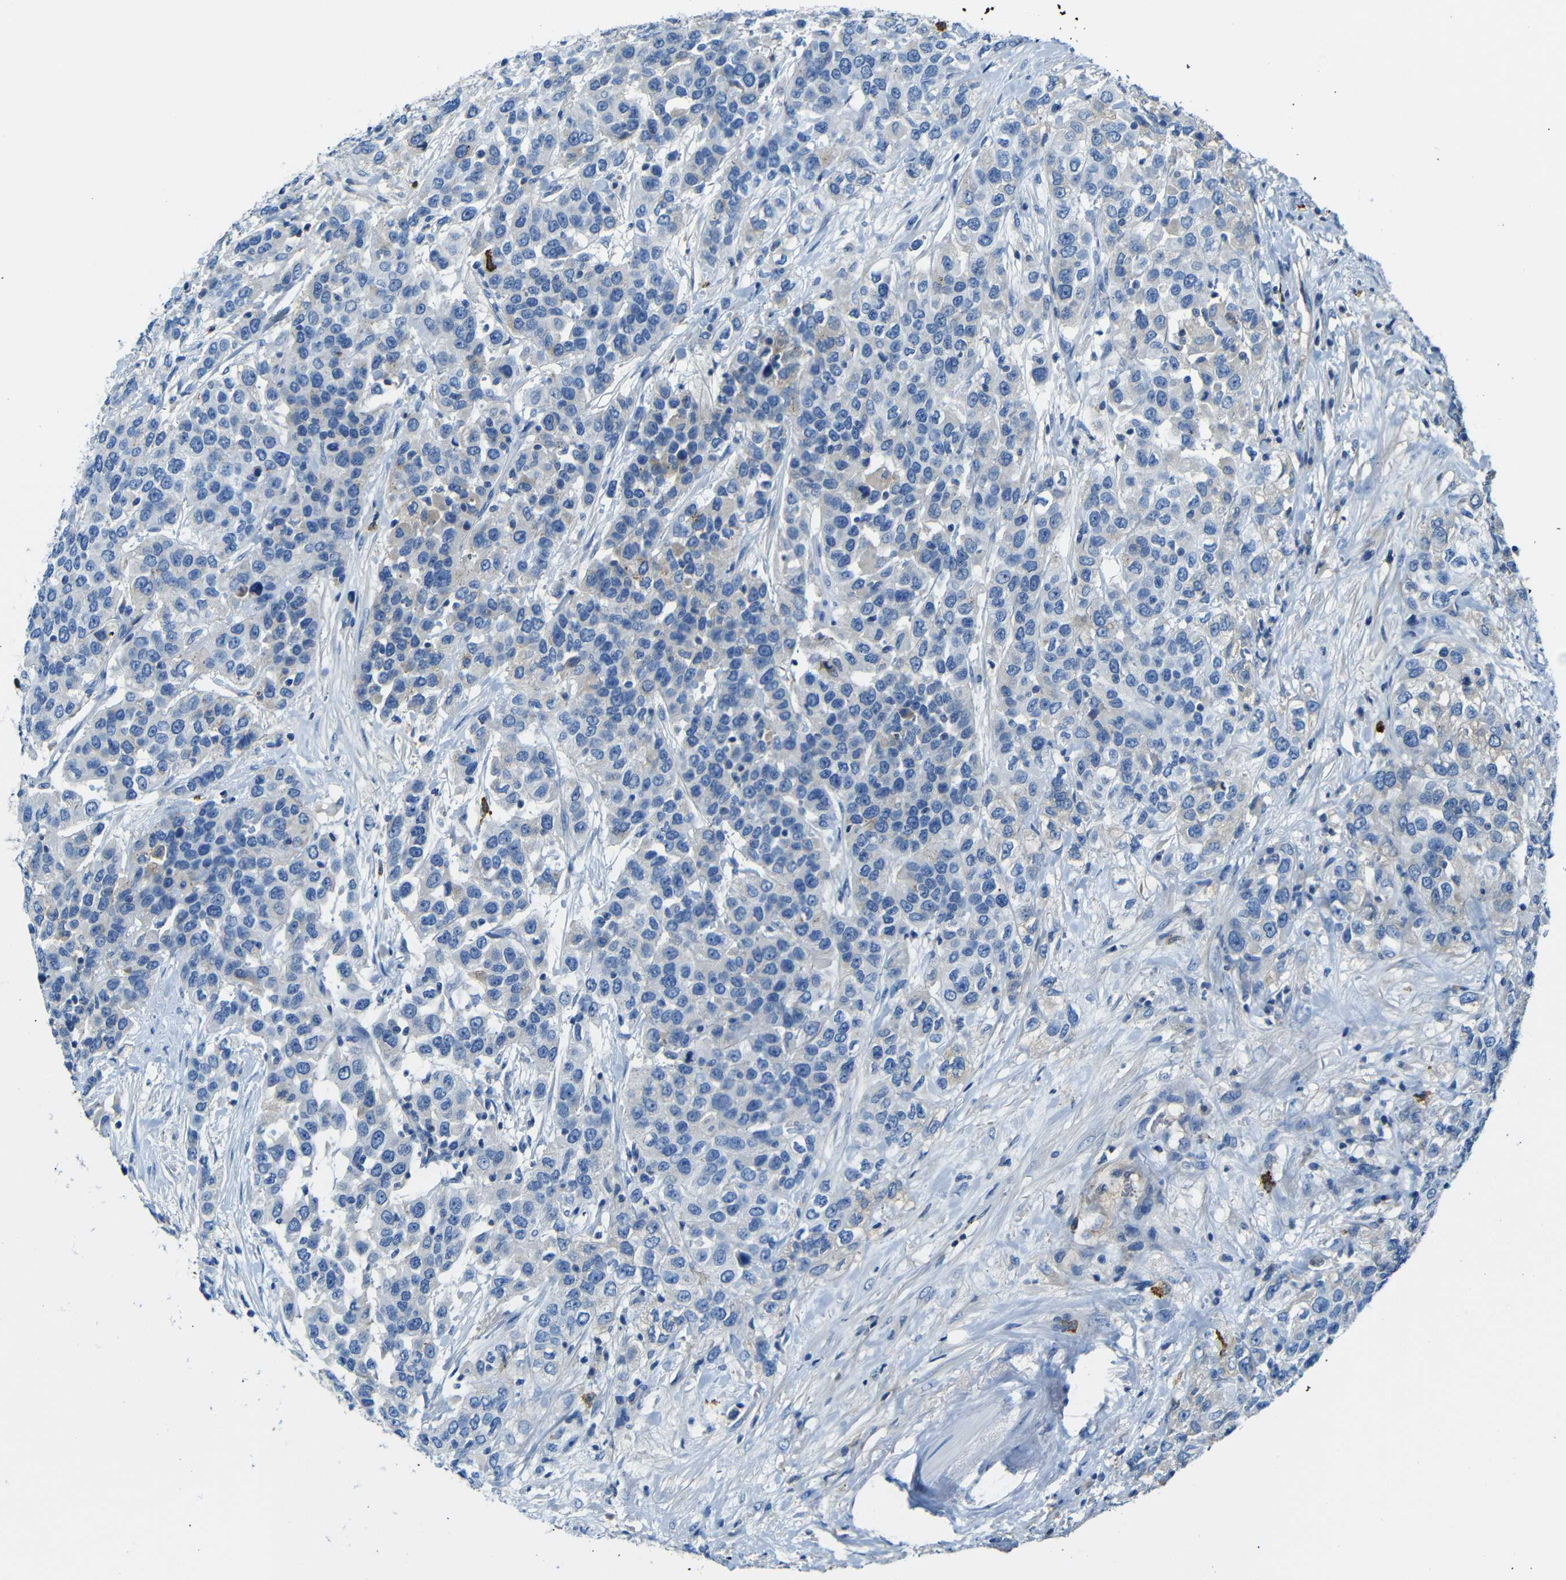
{"staining": {"intensity": "negative", "quantity": "none", "location": "none"}, "tissue": "urothelial cancer", "cell_type": "Tumor cells", "image_type": "cancer", "snomed": [{"axis": "morphology", "description": "Urothelial carcinoma, High grade"}, {"axis": "topography", "description": "Urinary bladder"}], "caption": "This histopathology image is of urothelial carcinoma (high-grade) stained with IHC to label a protein in brown with the nuclei are counter-stained blue. There is no positivity in tumor cells.", "gene": "SERPINA1", "patient": {"sex": "female", "age": 80}}